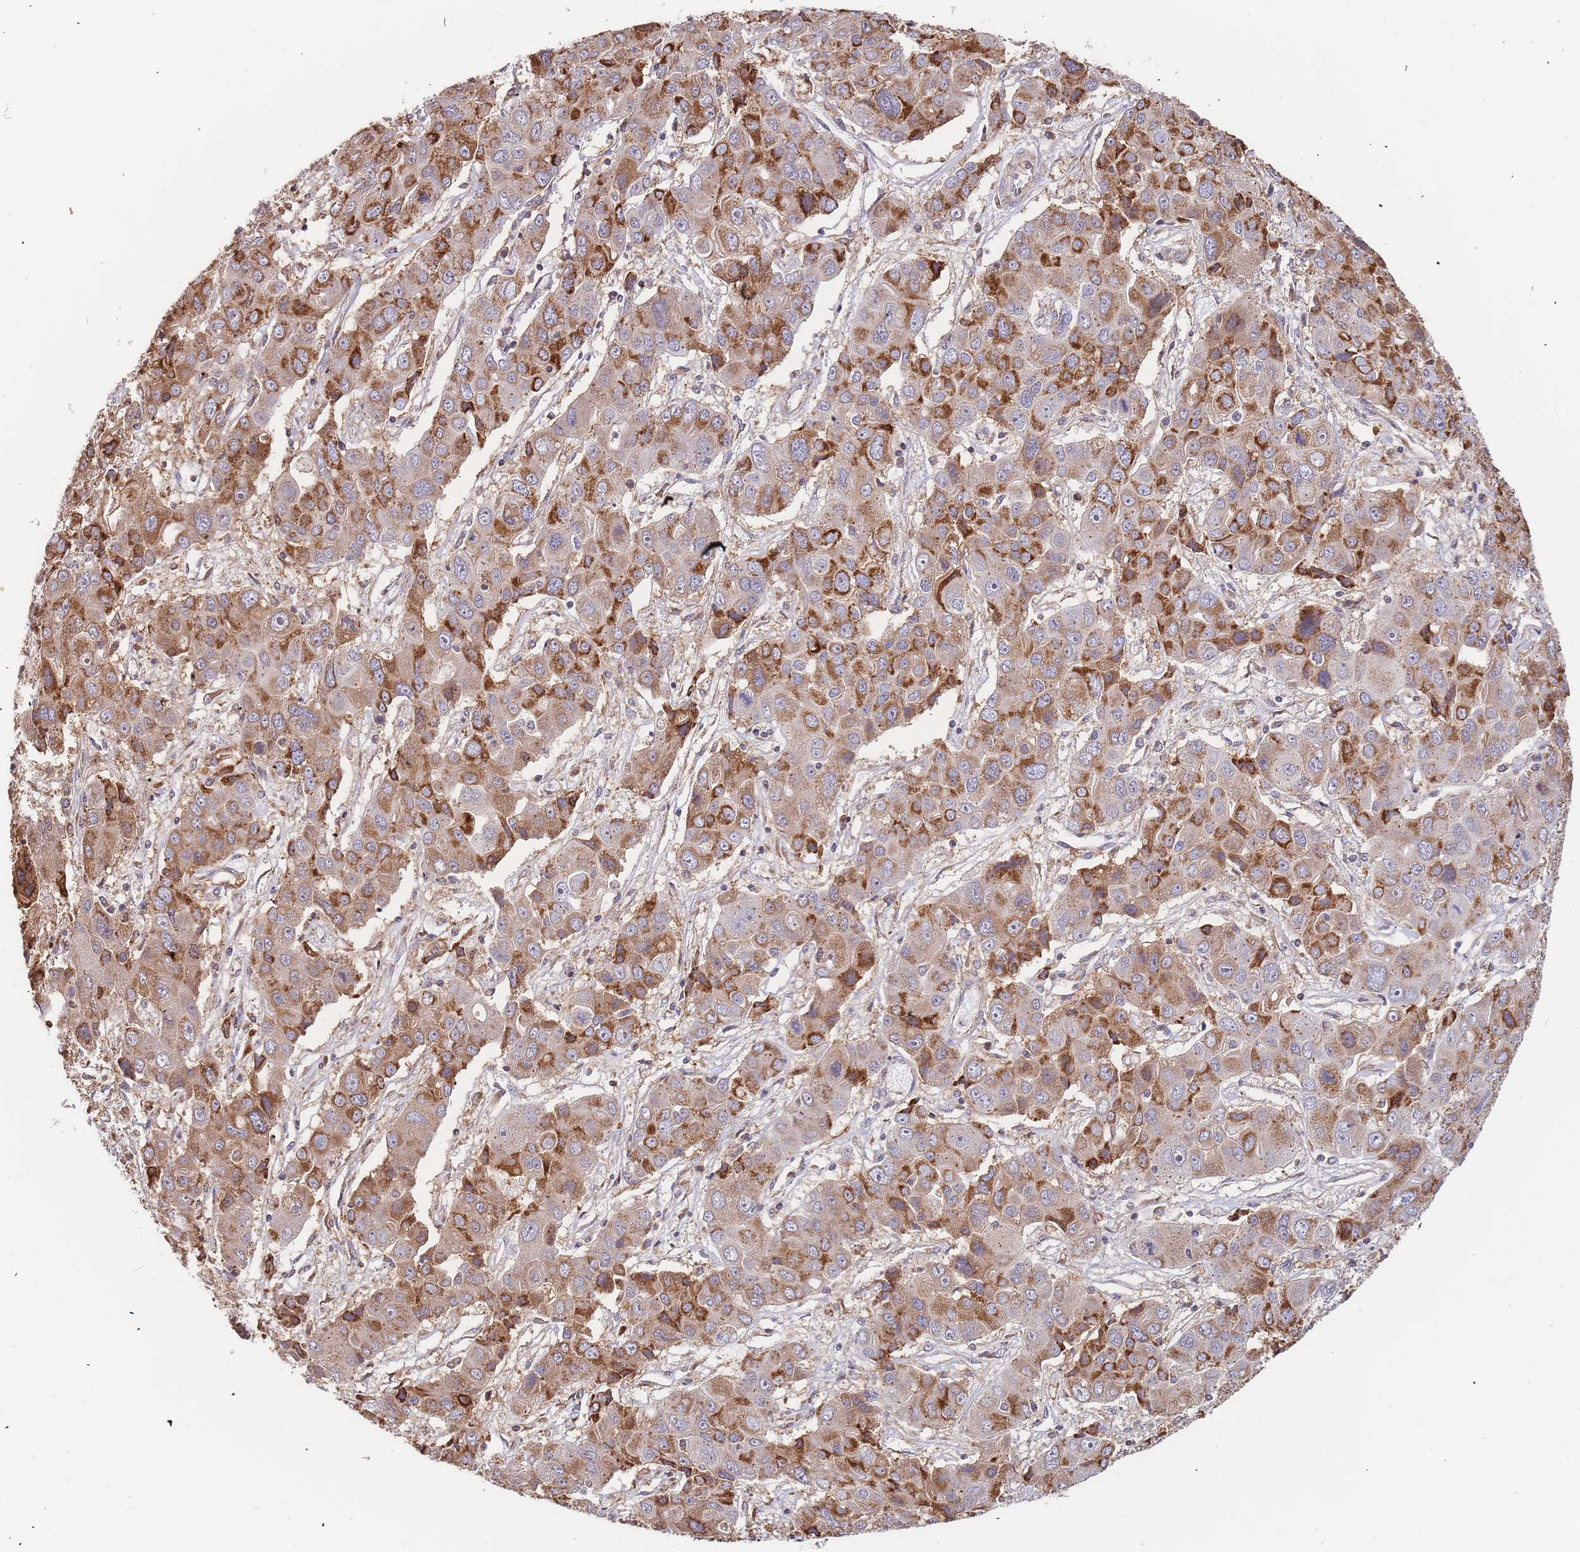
{"staining": {"intensity": "strong", "quantity": "25%-75%", "location": "cytoplasmic/membranous"}, "tissue": "liver cancer", "cell_type": "Tumor cells", "image_type": "cancer", "snomed": [{"axis": "morphology", "description": "Cholangiocarcinoma"}, {"axis": "topography", "description": "Liver"}], "caption": "A histopathology image of human liver cancer stained for a protein shows strong cytoplasmic/membranous brown staining in tumor cells. The staining was performed using DAB to visualize the protein expression in brown, while the nuclei were stained in blue with hematoxylin (Magnification: 20x).", "gene": "ADCY9", "patient": {"sex": "male", "age": 67}}